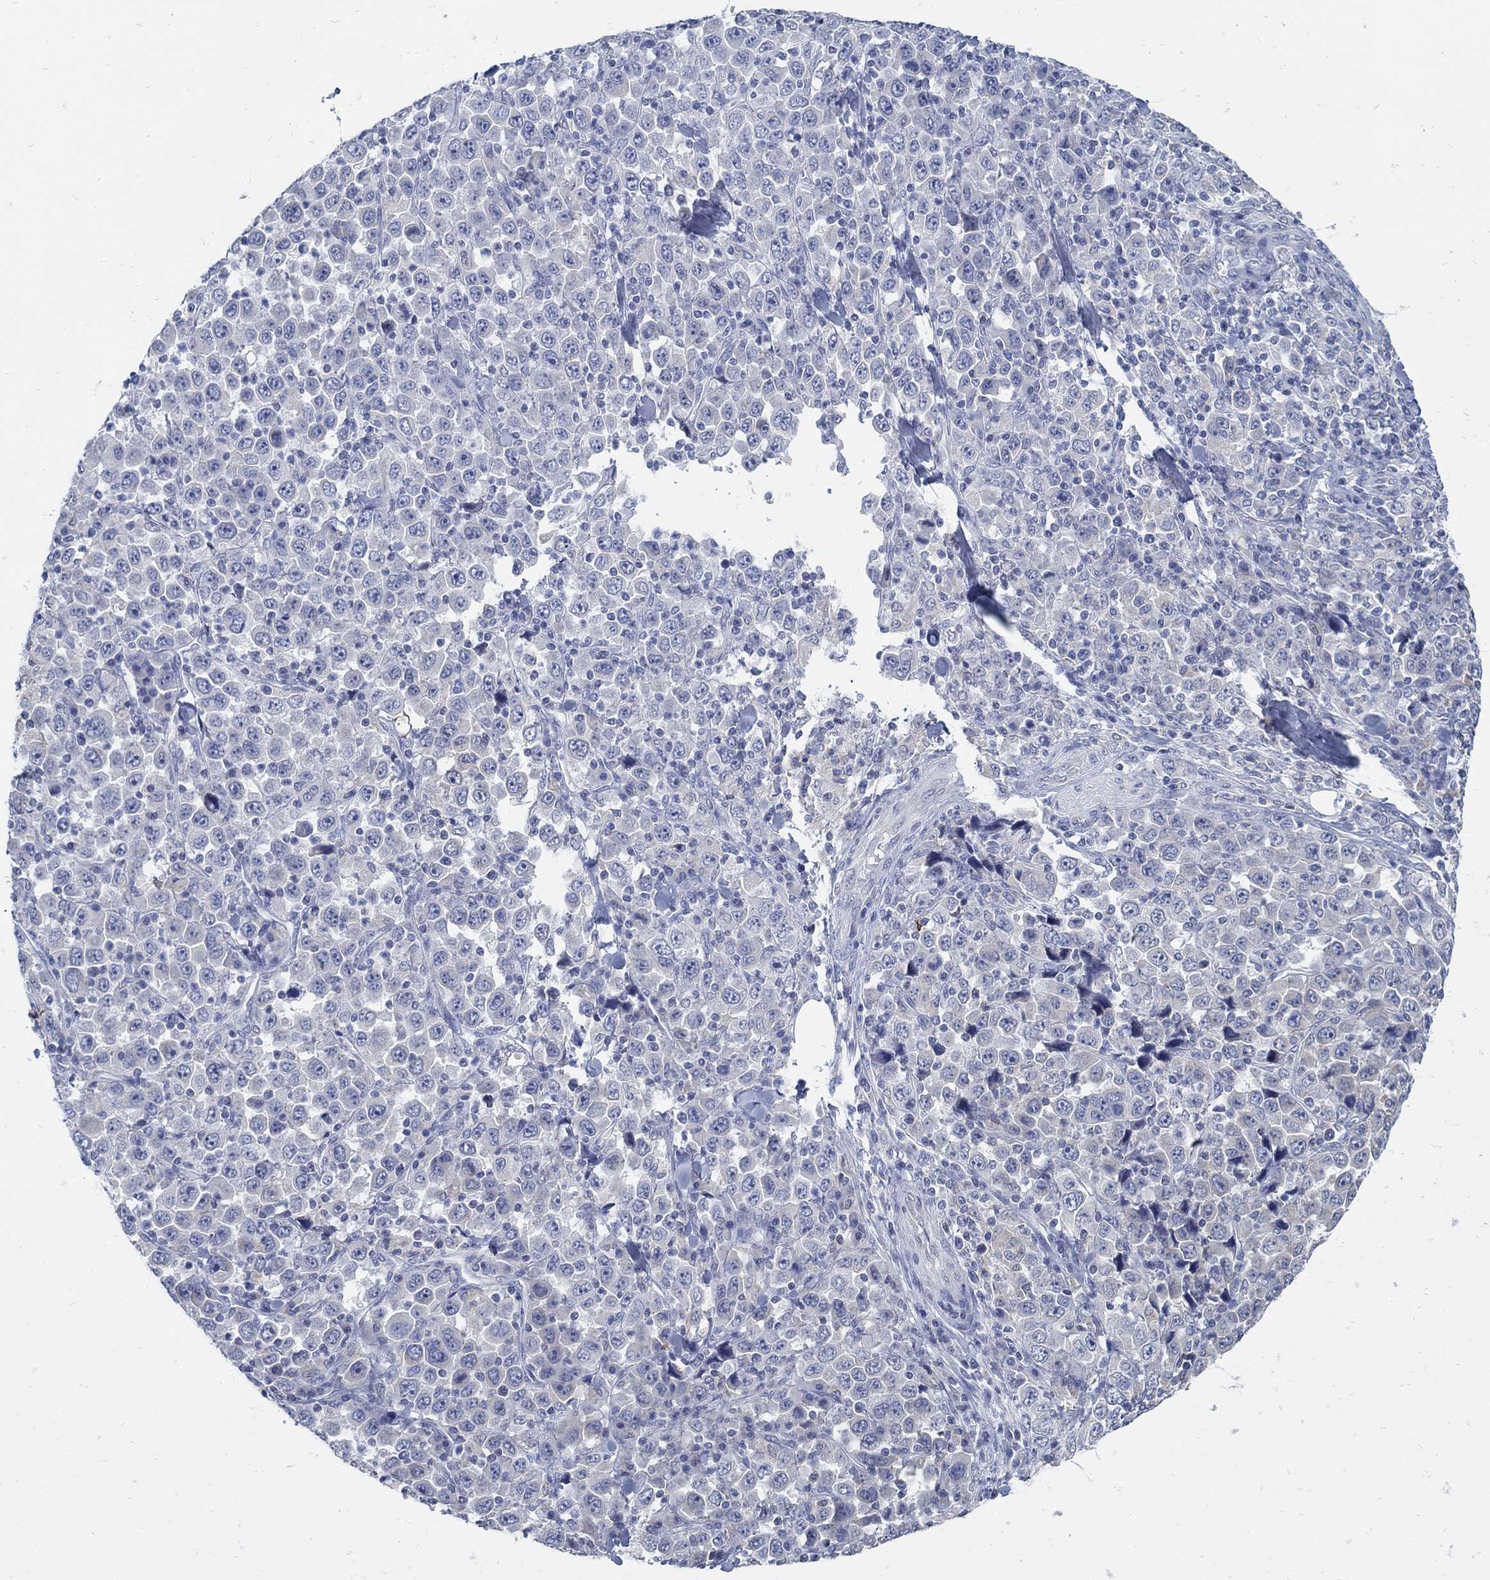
{"staining": {"intensity": "negative", "quantity": "none", "location": "none"}, "tissue": "stomach cancer", "cell_type": "Tumor cells", "image_type": "cancer", "snomed": [{"axis": "morphology", "description": "Normal tissue, NOS"}, {"axis": "morphology", "description": "Adenocarcinoma, NOS"}, {"axis": "topography", "description": "Stomach, upper"}, {"axis": "topography", "description": "Stomach"}], "caption": "This is an immunohistochemistry (IHC) micrograph of adenocarcinoma (stomach). There is no positivity in tumor cells.", "gene": "ZFAND4", "patient": {"sex": "male", "age": 59}}